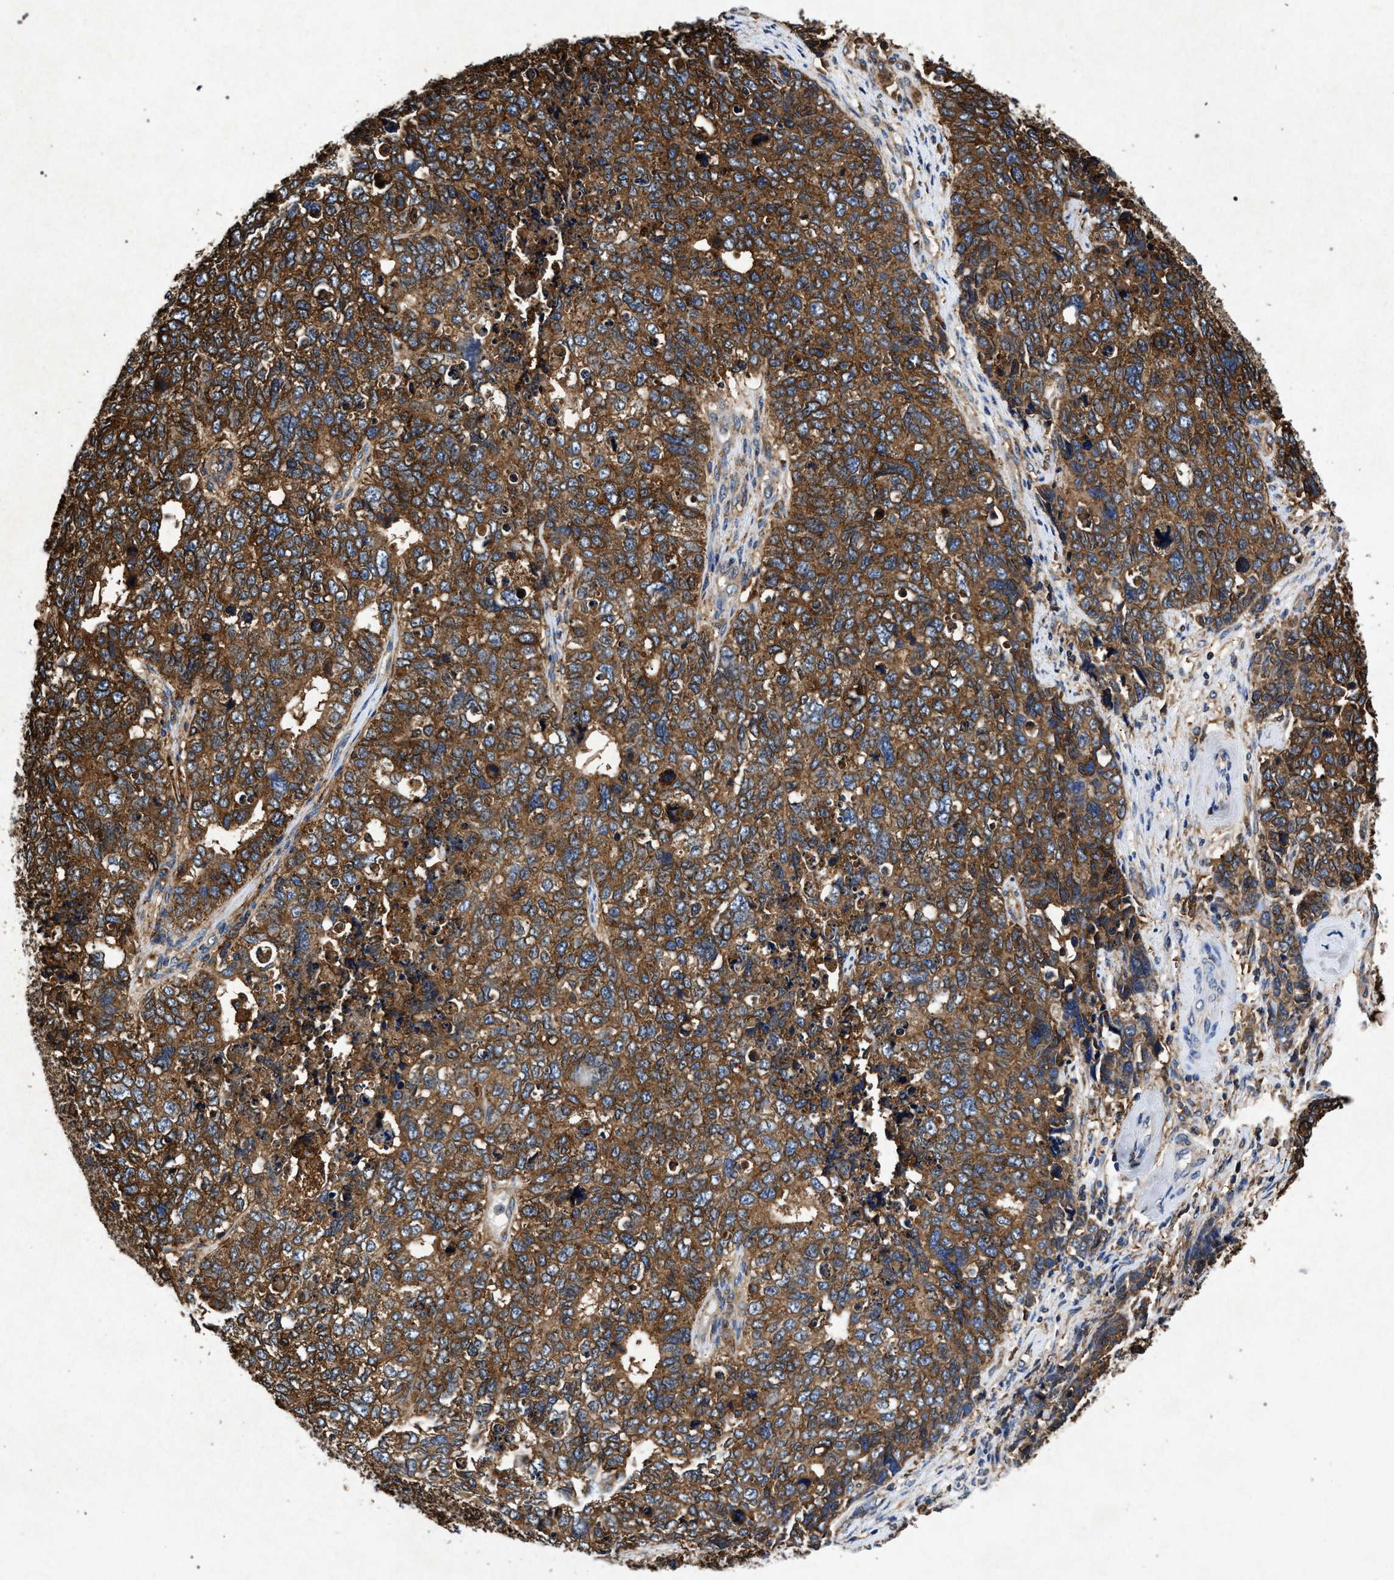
{"staining": {"intensity": "strong", "quantity": ">75%", "location": "cytoplasmic/membranous"}, "tissue": "cervical cancer", "cell_type": "Tumor cells", "image_type": "cancer", "snomed": [{"axis": "morphology", "description": "Squamous cell carcinoma, NOS"}, {"axis": "topography", "description": "Cervix"}], "caption": "The immunohistochemical stain highlights strong cytoplasmic/membranous staining in tumor cells of cervical cancer tissue.", "gene": "MARCKS", "patient": {"sex": "female", "age": 63}}